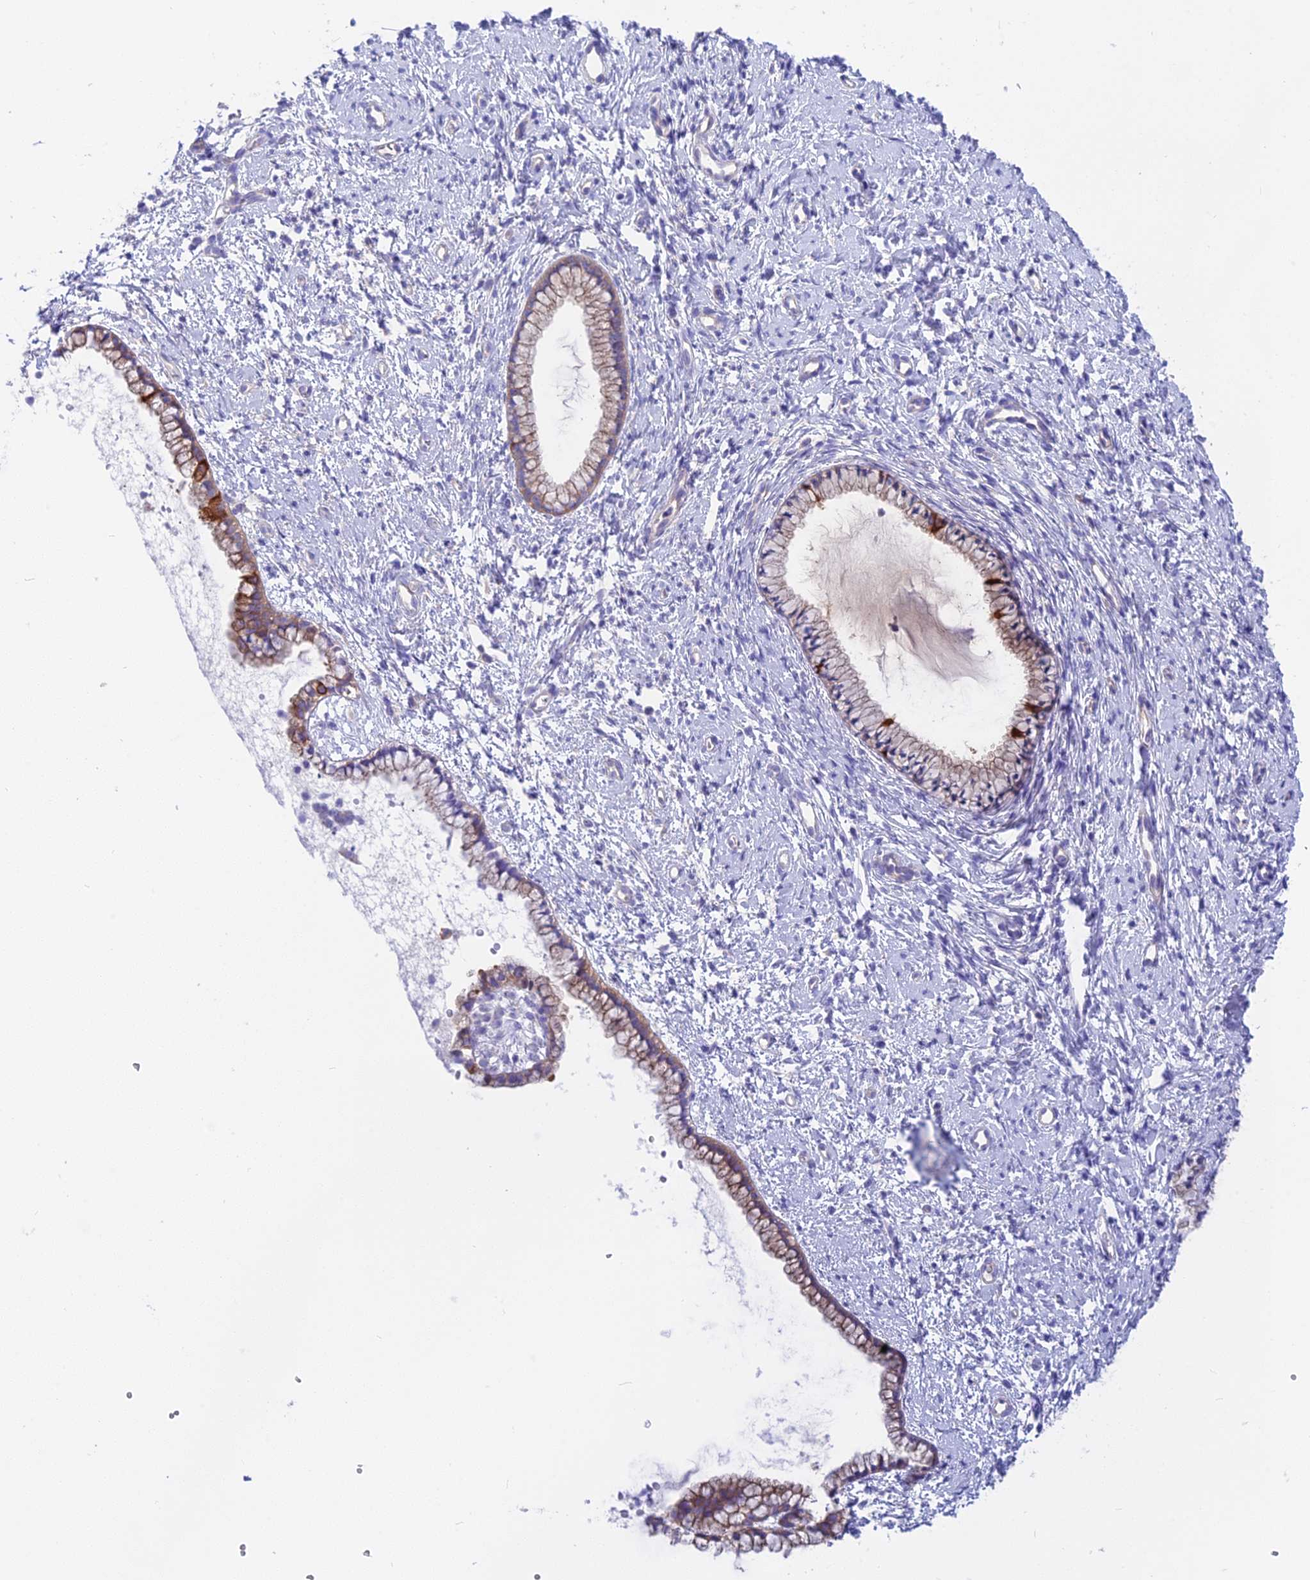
{"staining": {"intensity": "moderate", "quantity": "25%-75%", "location": "cytoplasmic/membranous"}, "tissue": "cervix", "cell_type": "Glandular cells", "image_type": "normal", "snomed": [{"axis": "morphology", "description": "Normal tissue, NOS"}, {"axis": "topography", "description": "Cervix"}], "caption": "Immunohistochemical staining of normal human cervix displays 25%-75% levels of moderate cytoplasmic/membranous protein expression in about 25%-75% of glandular cells. (brown staining indicates protein expression, while blue staining denotes nuclei).", "gene": "LZTFL1", "patient": {"sex": "female", "age": 57}}